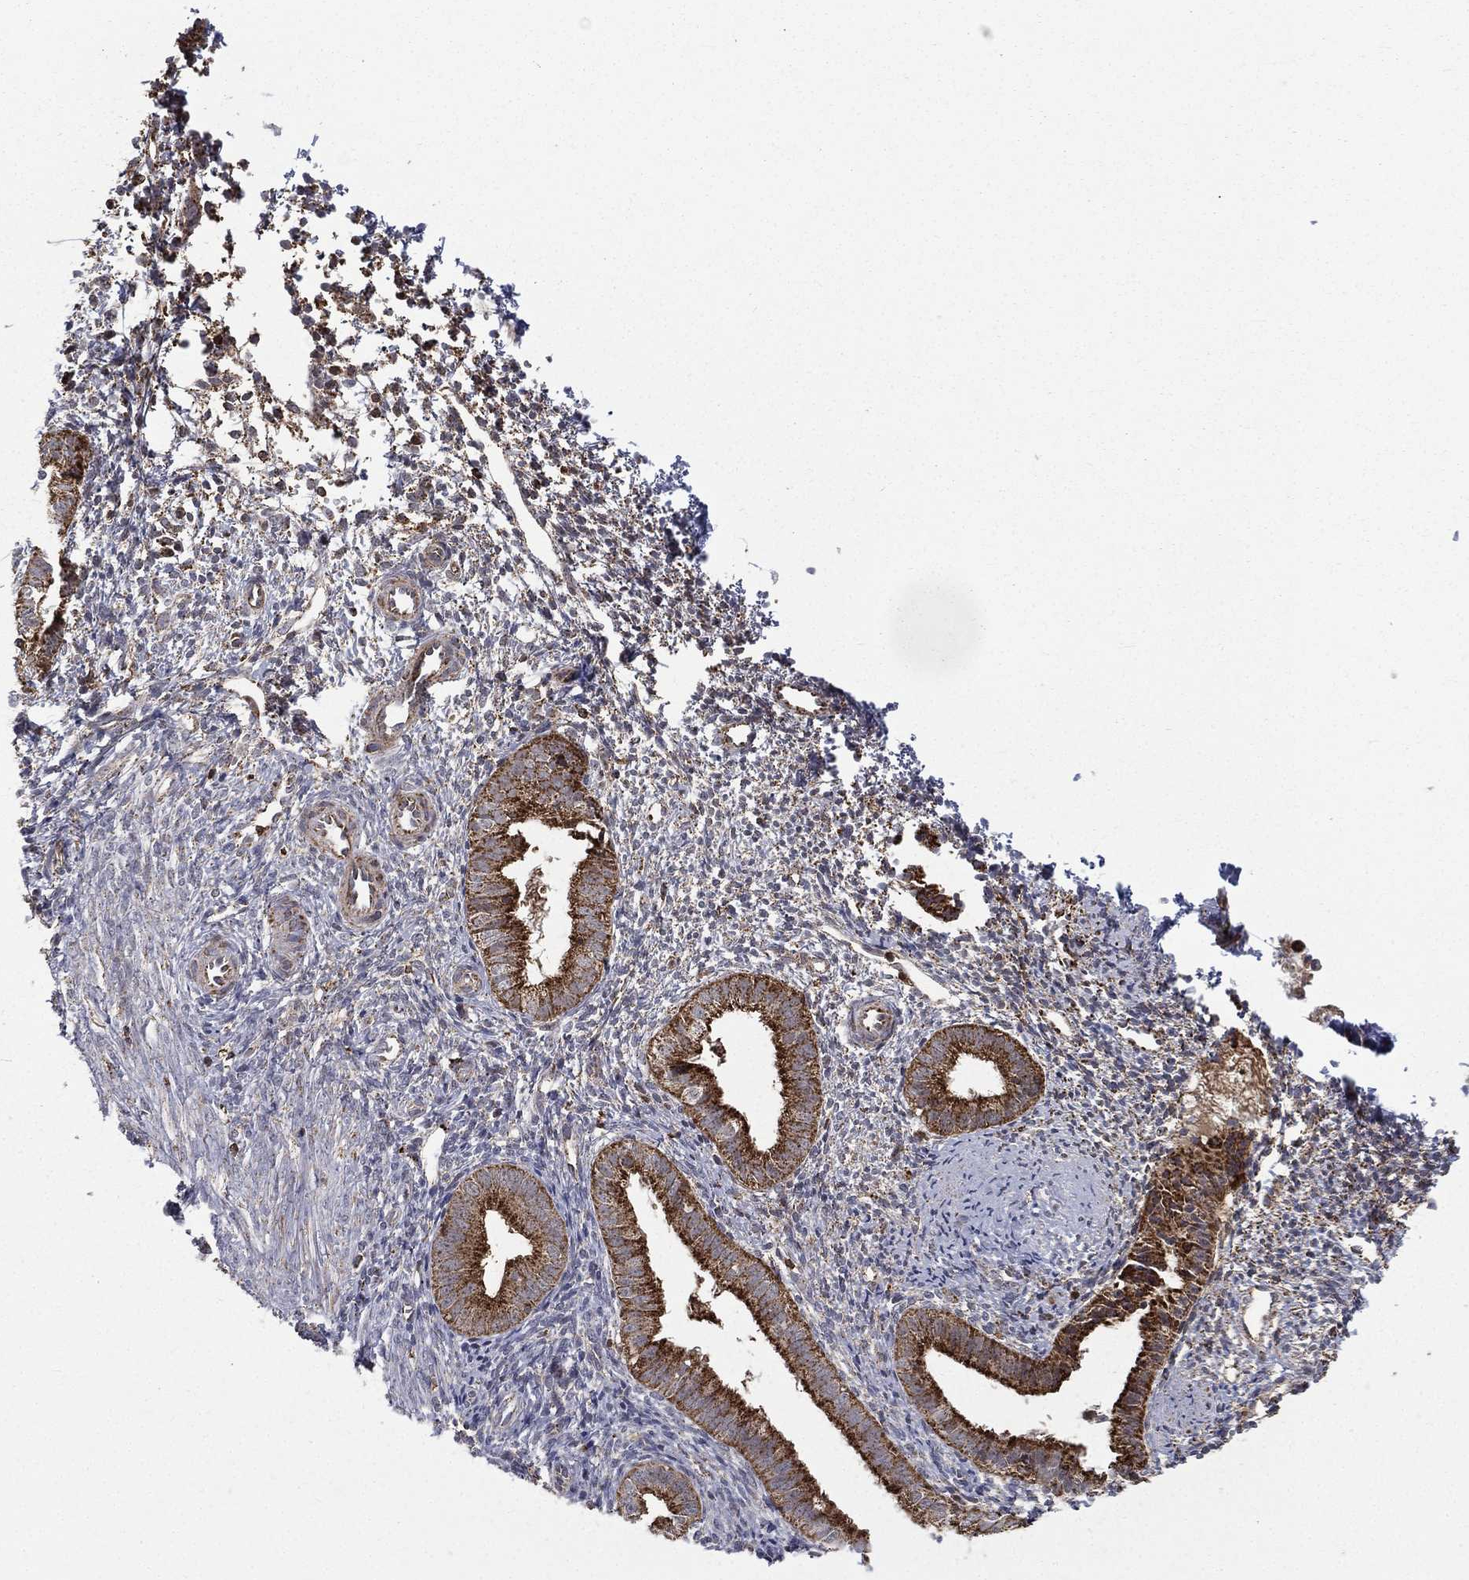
{"staining": {"intensity": "negative", "quantity": "none", "location": "none"}, "tissue": "endometrium", "cell_type": "Cells in endometrial stroma", "image_type": "normal", "snomed": [{"axis": "morphology", "description": "Normal tissue, NOS"}, {"axis": "topography", "description": "Endometrium"}], "caption": "This photomicrograph is of benign endometrium stained with IHC to label a protein in brown with the nuclei are counter-stained blue. There is no positivity in cells in endometrial stroma. The staining was performed using DAB (3,3'-diaminobenzidine) to visualize the protein expression in brown, while the nuclei were stained in blue with hematoxylin (Magnification: 20x).", "gene": "RIN3", "patient": {"sex": "female", "age": 47}}